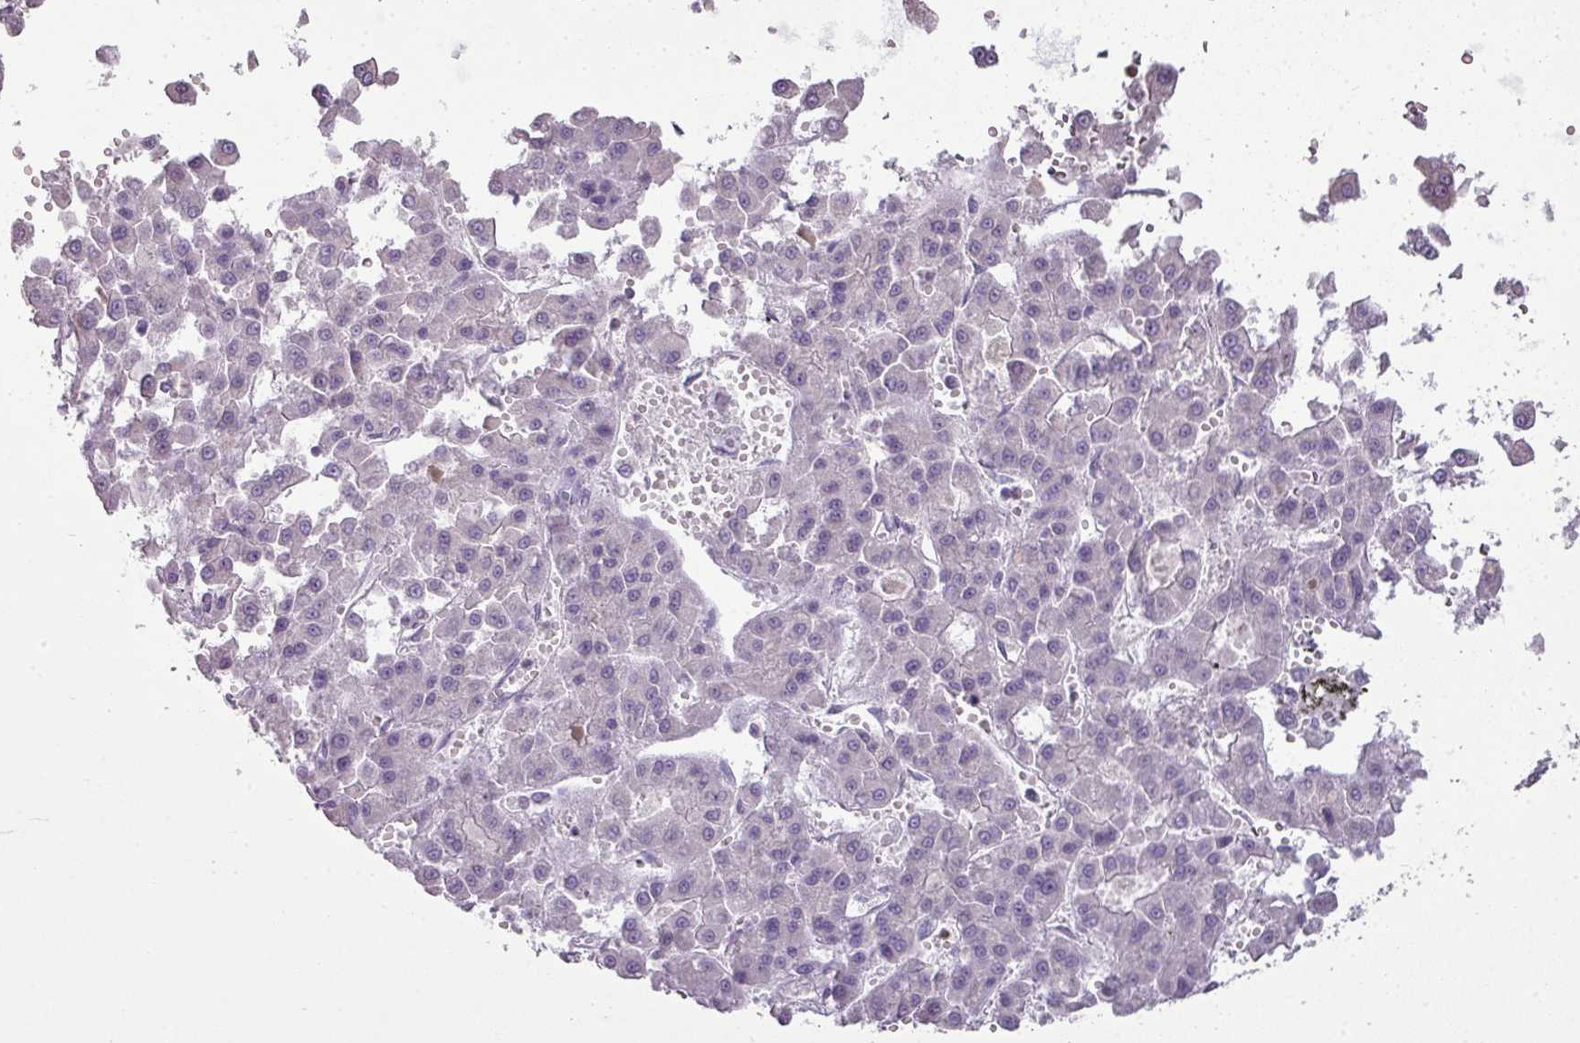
{"staining": {"intensity": "negative", "quantity": "none", "location": "none"}, "tissue": "liver cancer", "cell_type": "Tumor cells", "image_type": "cancer", "snomed": [{"axis": "morphology", "description": "Carcinoma, Hepatocellular, NOS"}, {"axis": "topography", "description": "Liver"}], "caption": "Liver hepatocellular carcinoma stained for a protein using immunohistochemistry reveals no staining tumor cells.", "gene": "LY9", "patient": {"sex": "male", "age": 70}}